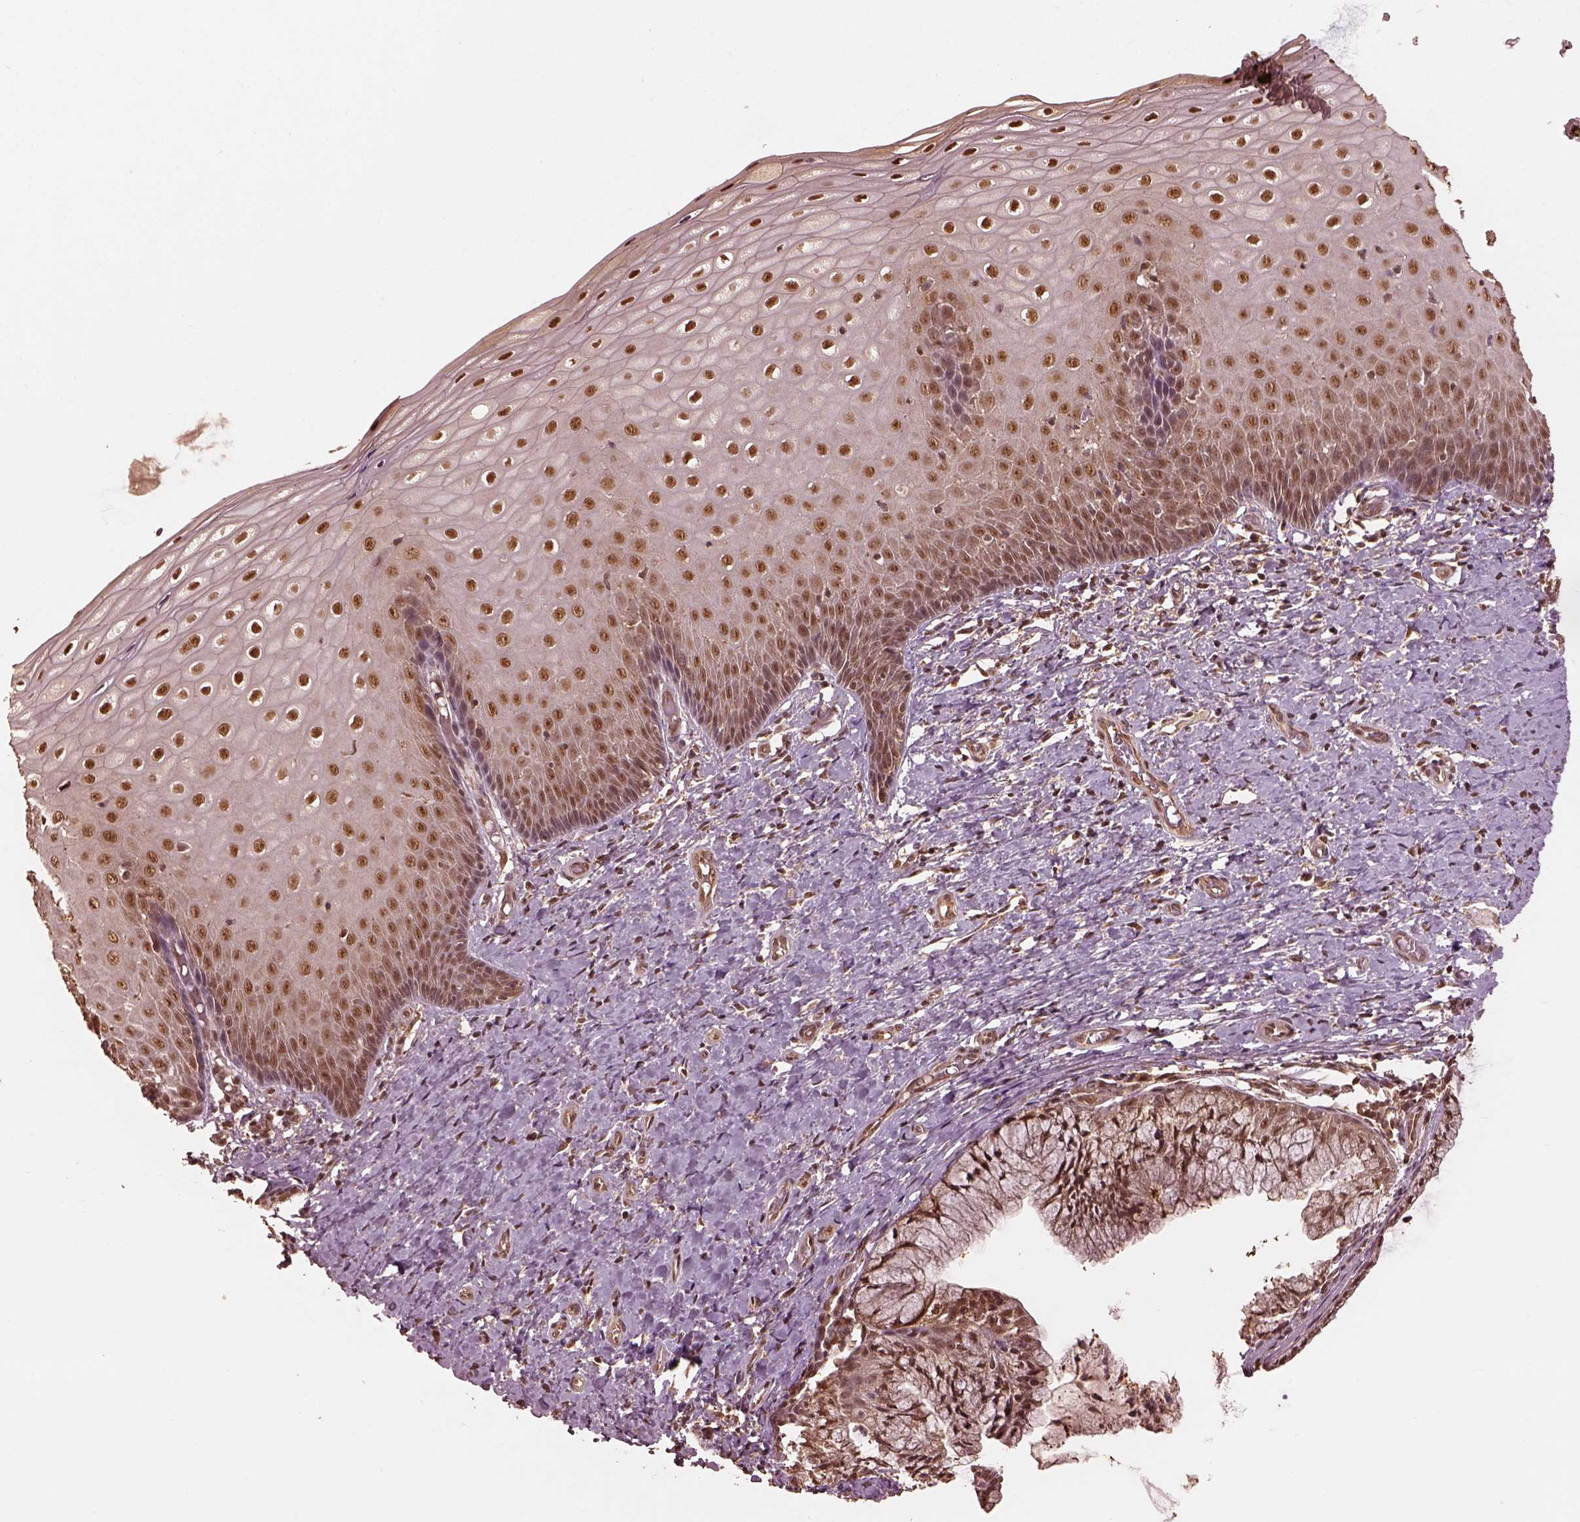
{"staining": {"intensity": "moderate", "quantity": ">75%", "location": "nuclear"}, "tissue": "cervix", "cell_type": "Glandular cells", "image_type": "normal", "snomed": [{"axis": "morphology", "description": "Normal tissue, NOS"}, {"axis": "topography", "description": "Cervix"}], "caption": "Glandular cells reveal medium levels of moderate nuclear expression in approximately >75% of cells in normal human cervix.", "gene": "PSMC5", "patient": {"sex": "female", "age": 37}}